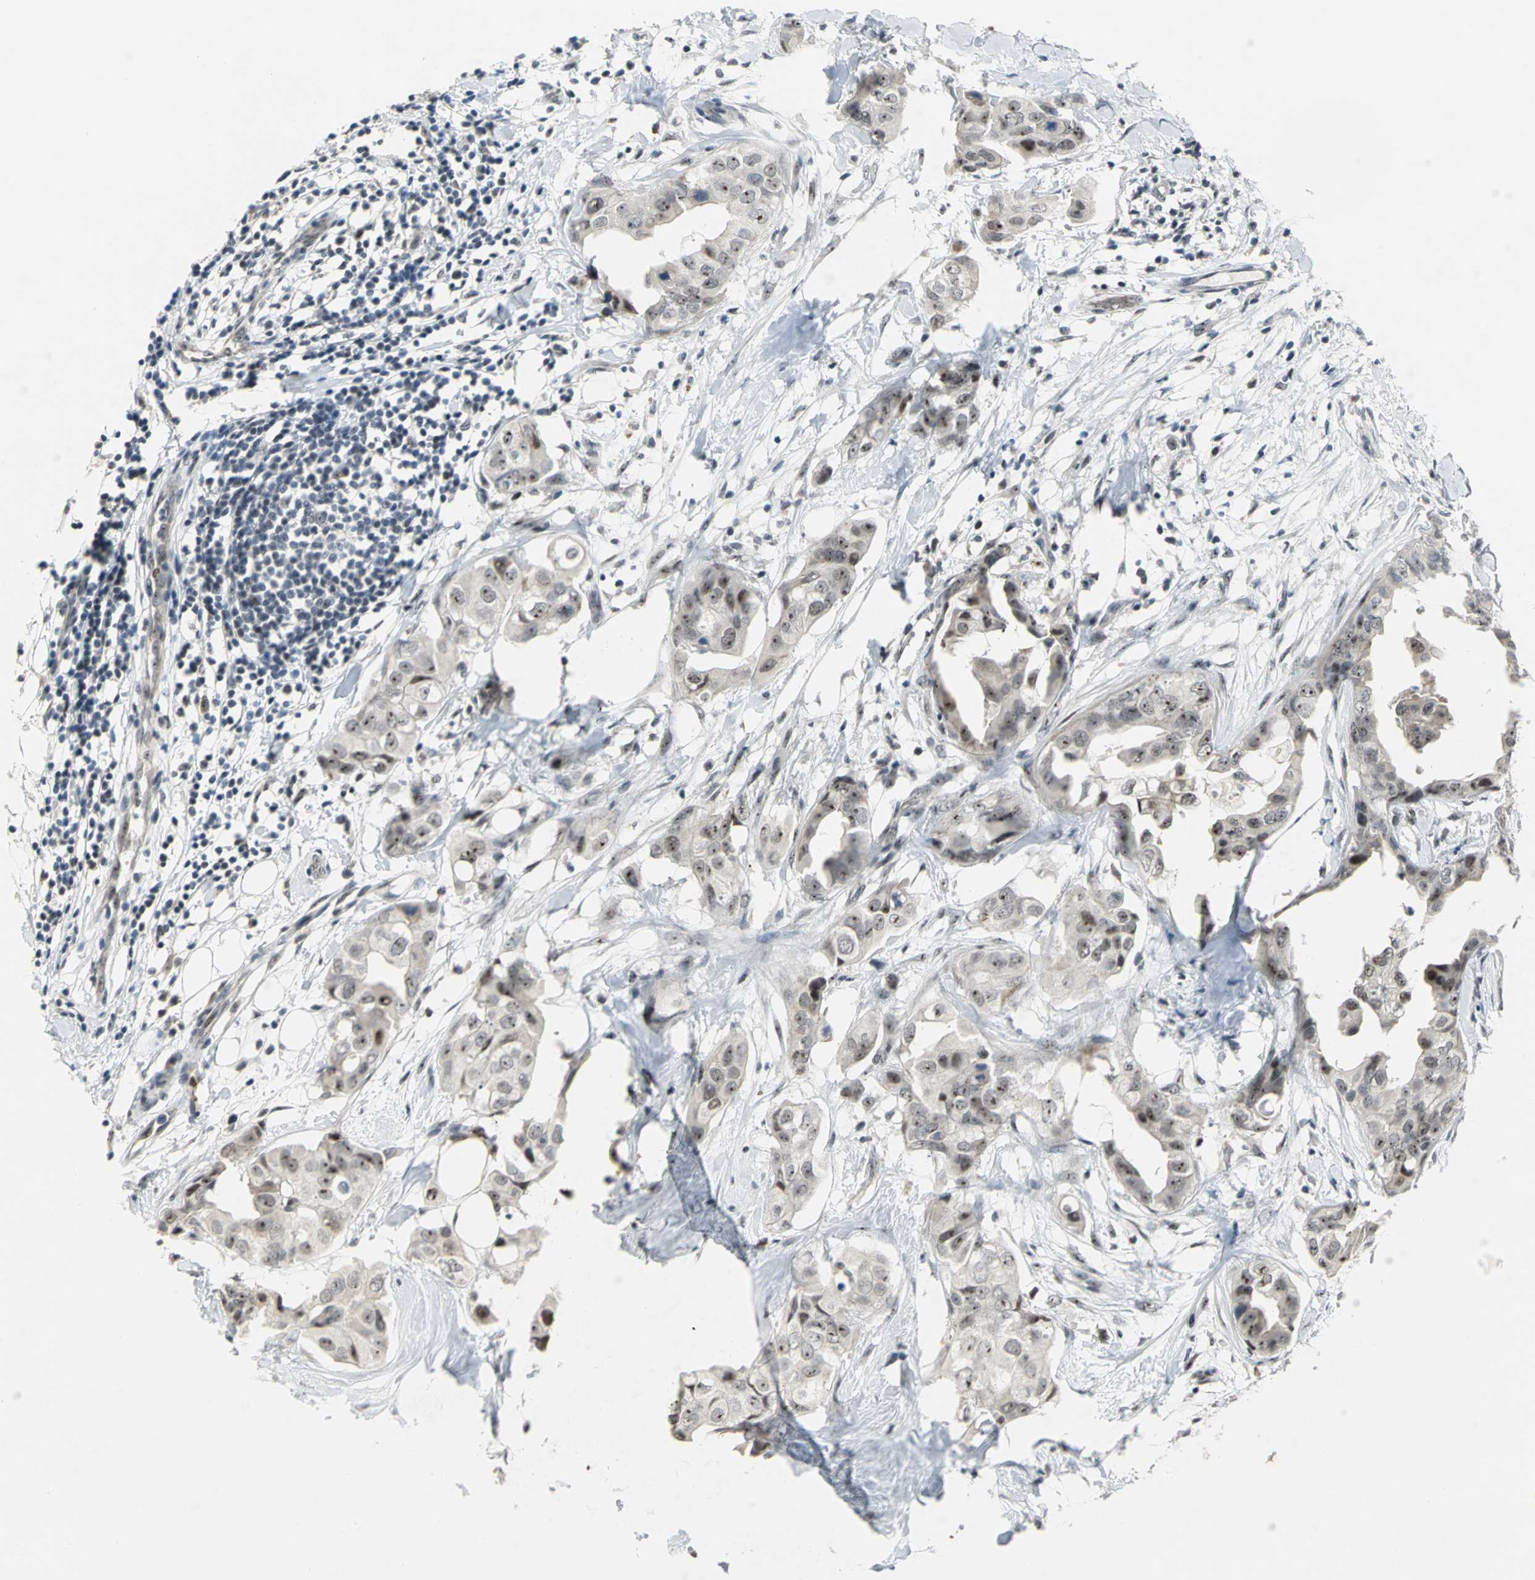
{"staining": {"intensity": "moderate", "quantity": ">75%", "location": "nuclear"}, "tissue": "breast cancer", "cell_type": "Tumor cells", "image_type": "cancer", "snomed": [{"axis": "morphology", "description": "Duct carcinoma"}, {"axis": "topography", "description": "Breast"}], "caption": "Immunohistochemical staining of human breast cancer (intraductal carcinoma) shows medium levels of moderate nuclear staining in approximately >75% of tumor cells.", "gene": "GLI3", "patient": {"sex": "female", "age": 40}}